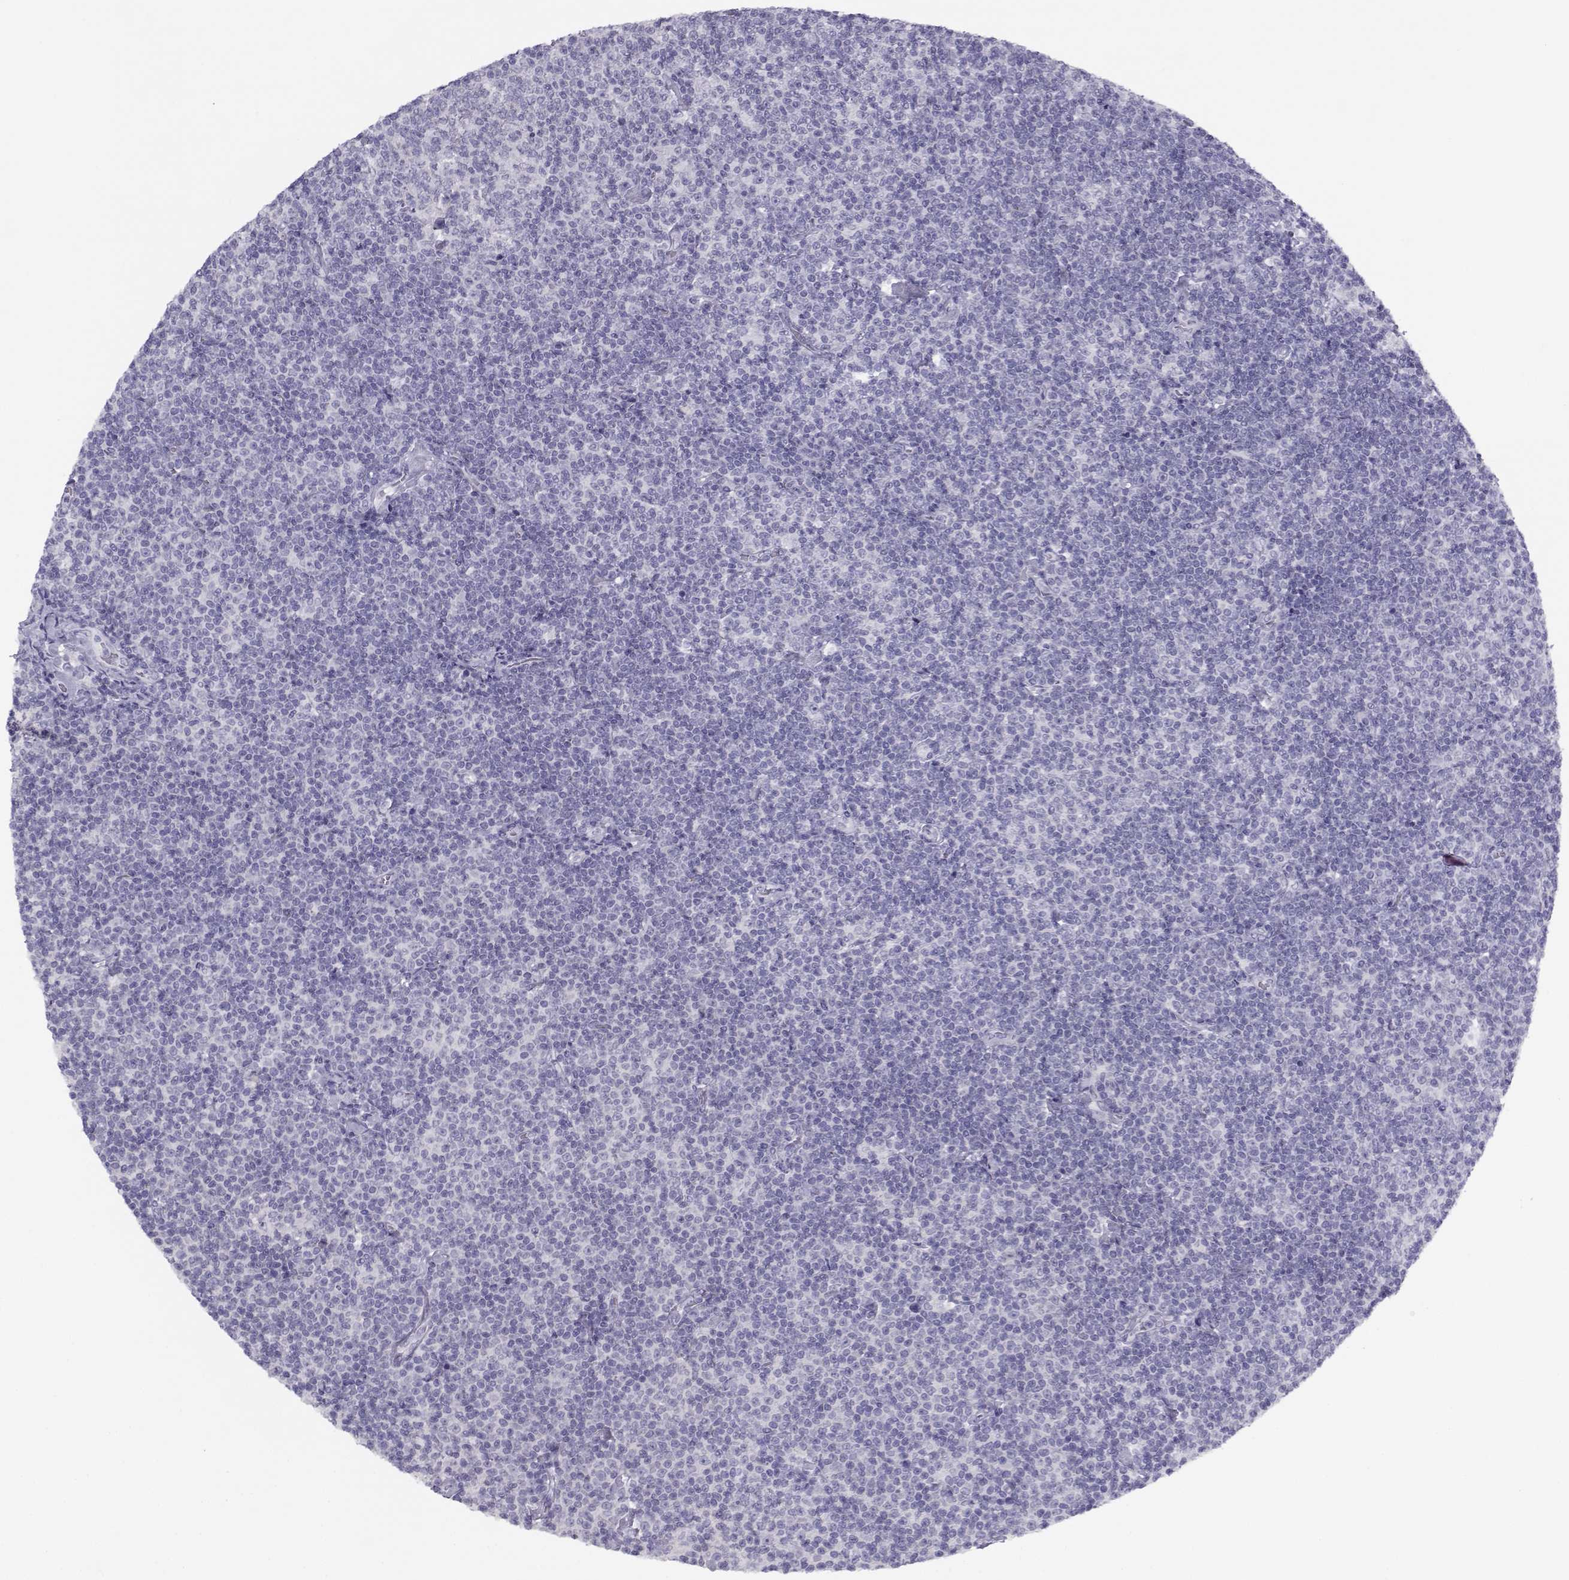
{"staining": {"intensity": "negative", "quantity": "none", "location": "none"}, "tissue": "lymphoma", "cell_type": "Tumor cells", "image_type": "cancer", "snomed": [{"axis": "morphology", "description": "Malignant lymphoma, non-Hodgkin's type, Low grade"}, {"axis": "topography", "description": "Lymph node"}], "caption": "Immunohistochemistry (IHC) image of lymphoma stained for a protein (brown), which demonstrates no staining in tumor cells.", "gene": "CFAP77", "patient": {"sex": "male", "age": 81}}